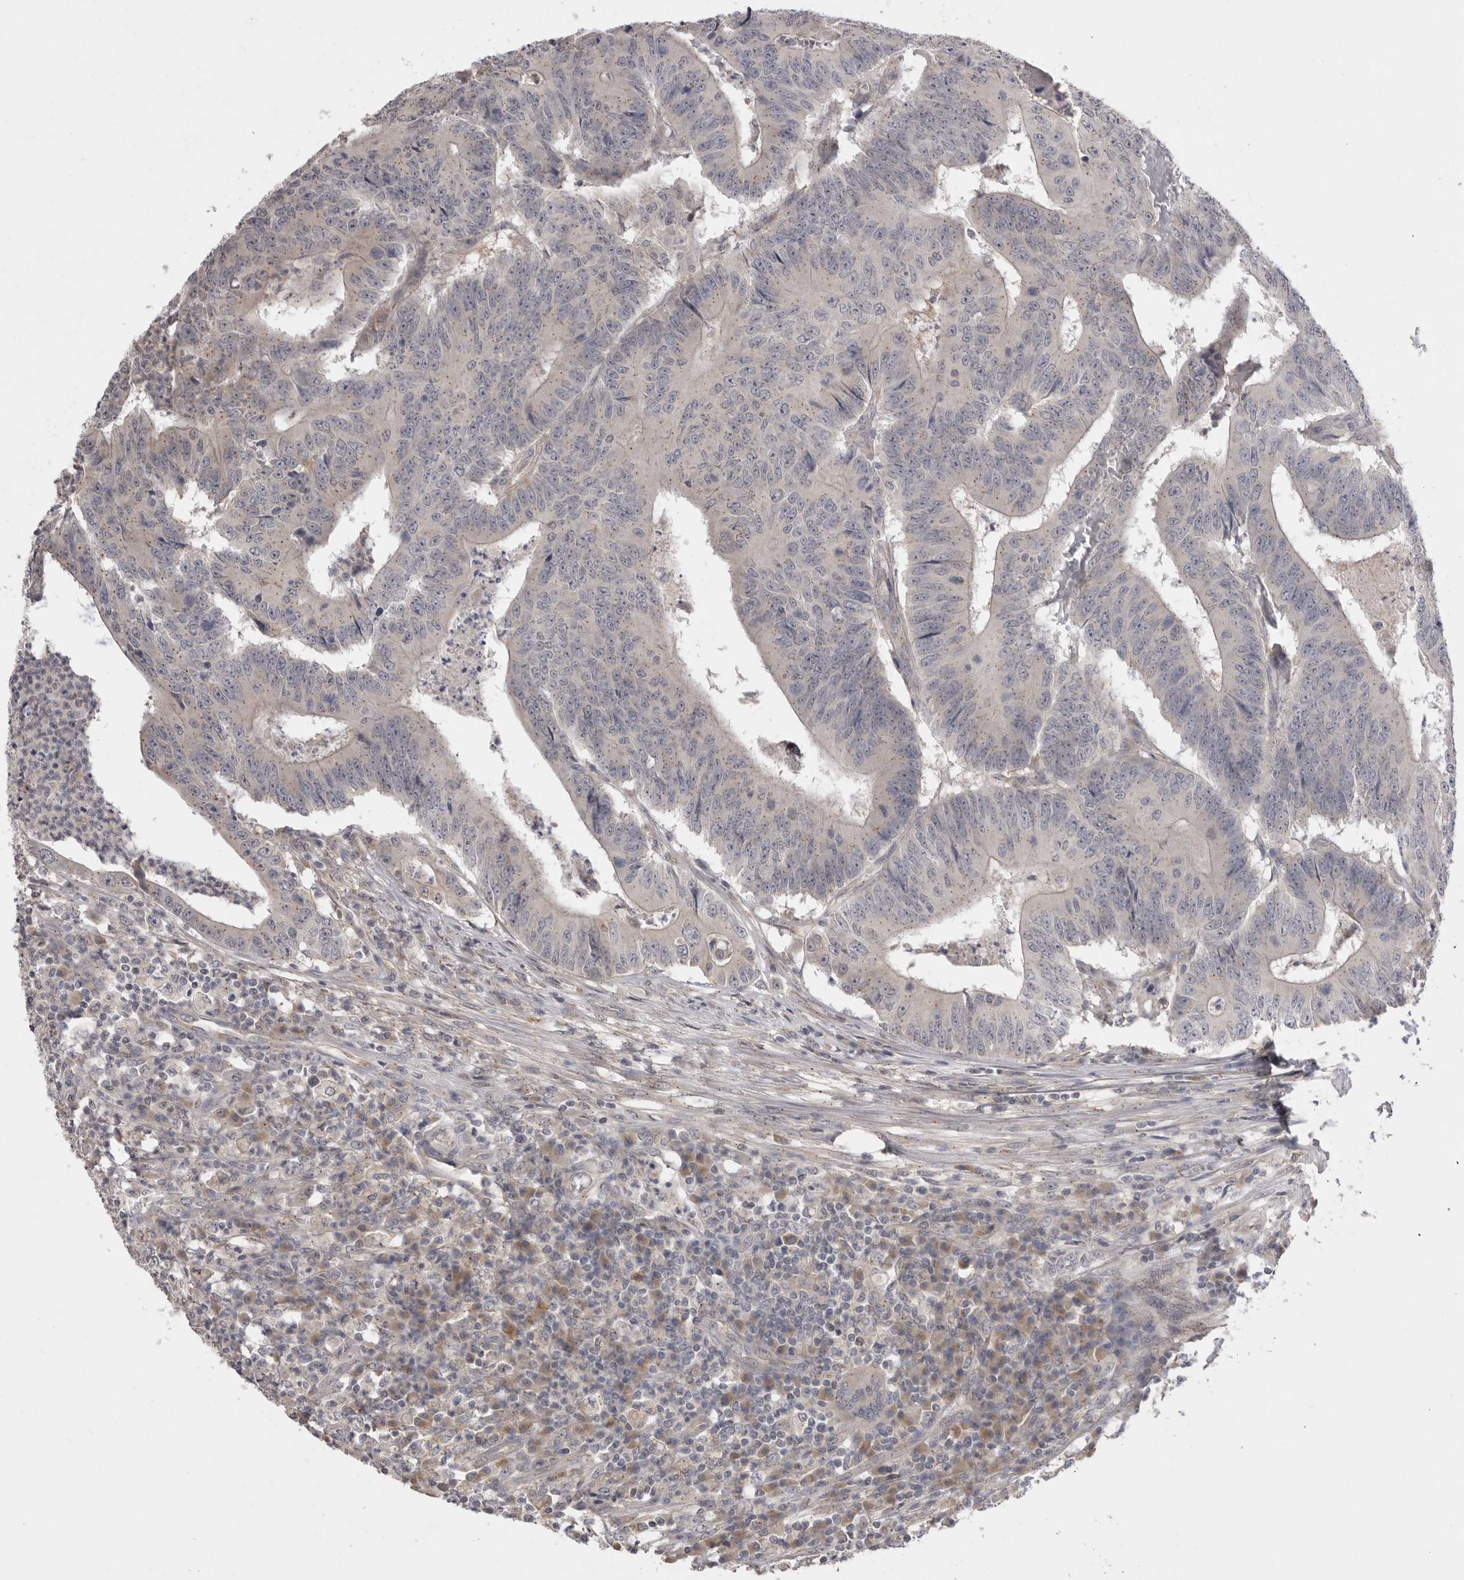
{"staining": {"intensity": "negative", "quantity": "none", "location": "none"}, "tissue": "colorectal cancer", "cell_type": "Tumor cells", "image_type": "cancer", "snomed": [{"axis": "morphology", "description": "Adenocarcinoma, NOS"}, {"axis": "topography", "description": "Colon"}], "caption": "Immunohistochemistry histopathology image of neoplastic tissue: human adenocarcinoma (colorectal) stained with DAB (3,3'-diaminobenzidine) reveals no significant protein expression in tumor cells.", "gene": "TLR3", "patient": {"sex": "male", "age": 83}}